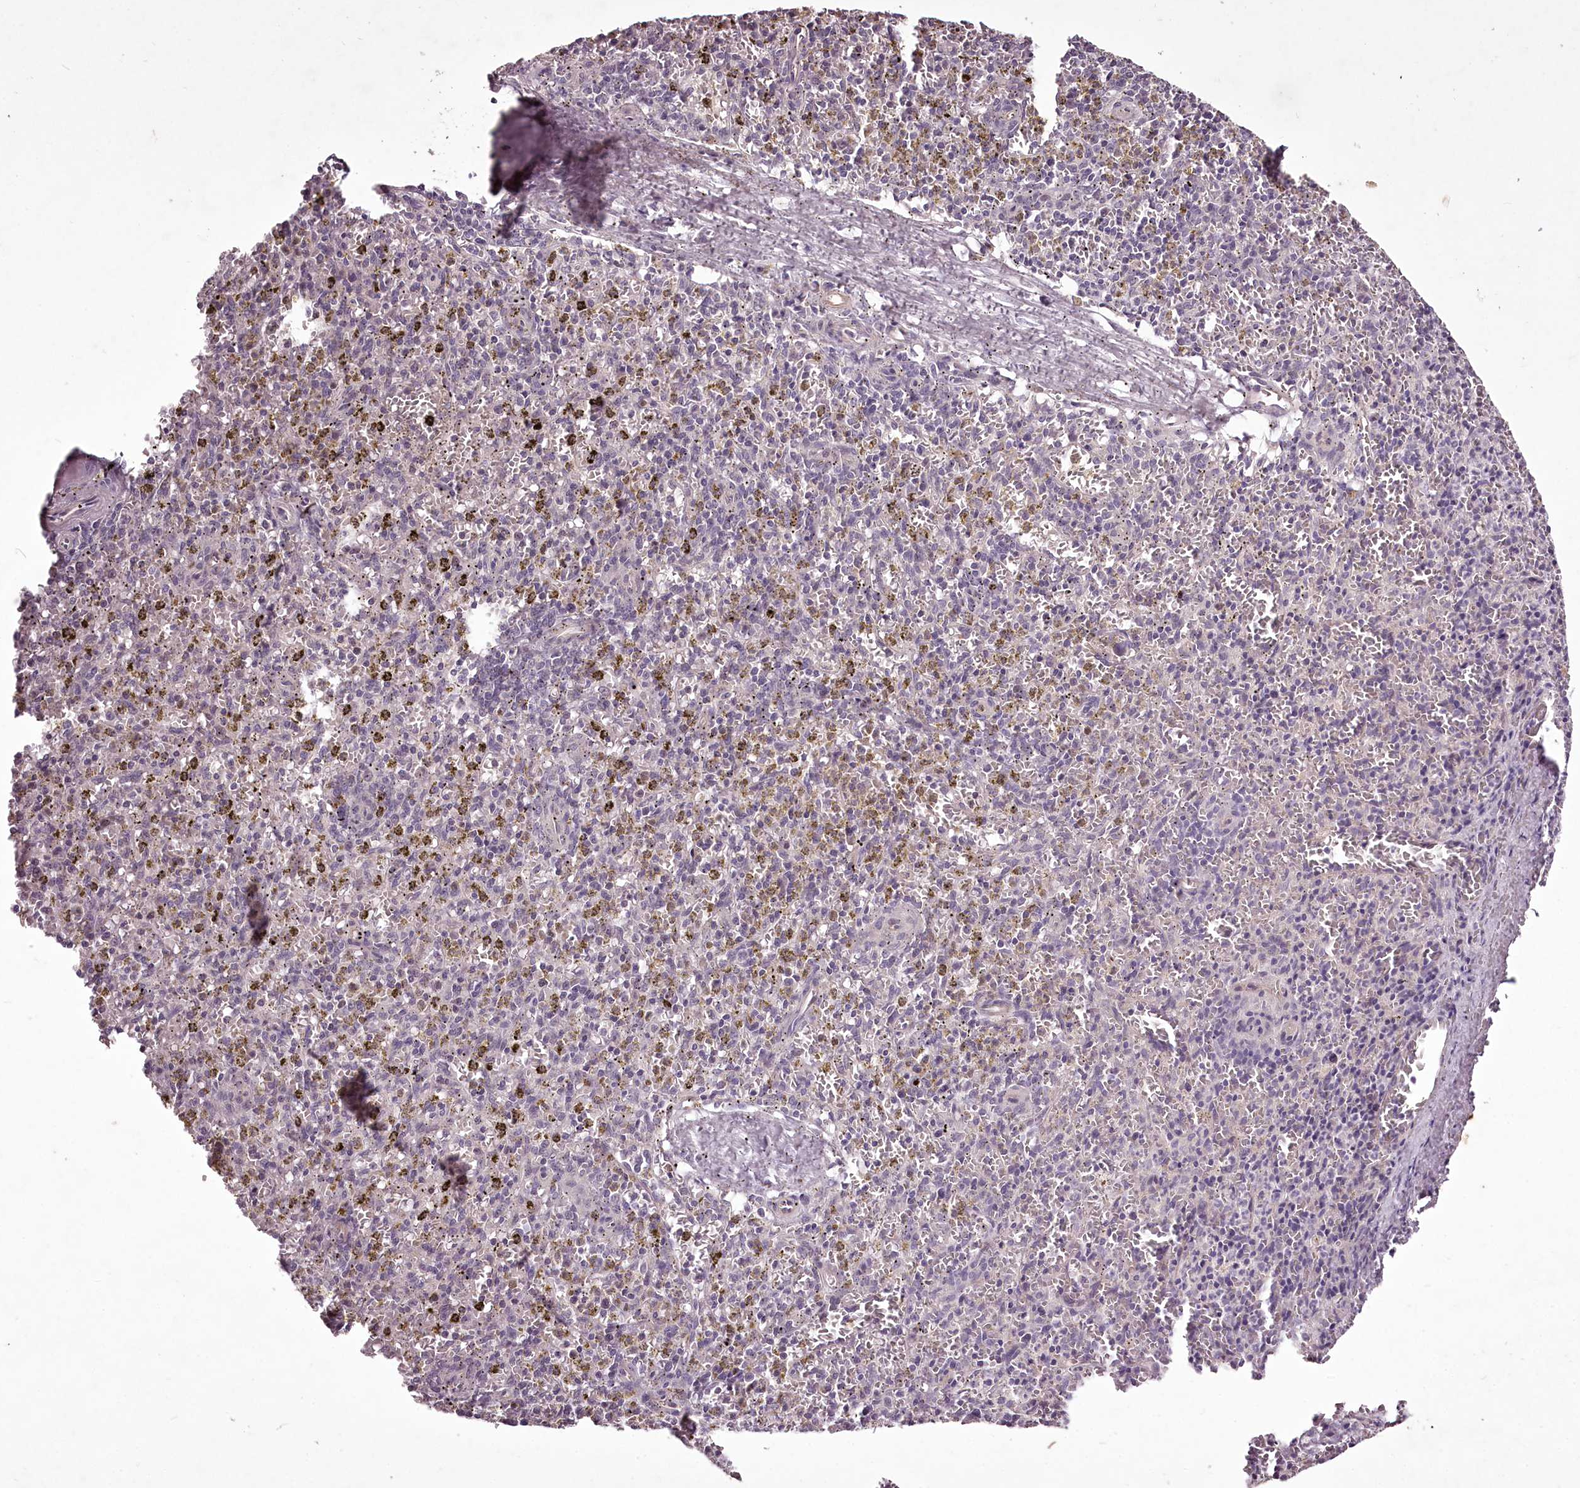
{"staining": {"intensity": "negative", "quantity": "none", "location": "none"}, "tissue": "spleen", "cell_type": "Cells in red pulp", "image_type": "normal", "snomed": [{"axis": "morphology", "description": "Normal tissue, NOS"}, {"axis": "topography", "description": "Spleen"}], "caption": "IHC image of unremarkable spleen: spleen stained with DAB (3,3'-diaminobenzidine) shows no significant protein staining in cells in red pulp.", "gene": "C1orf56", "patient": {"sex": "male", "age": 72}}